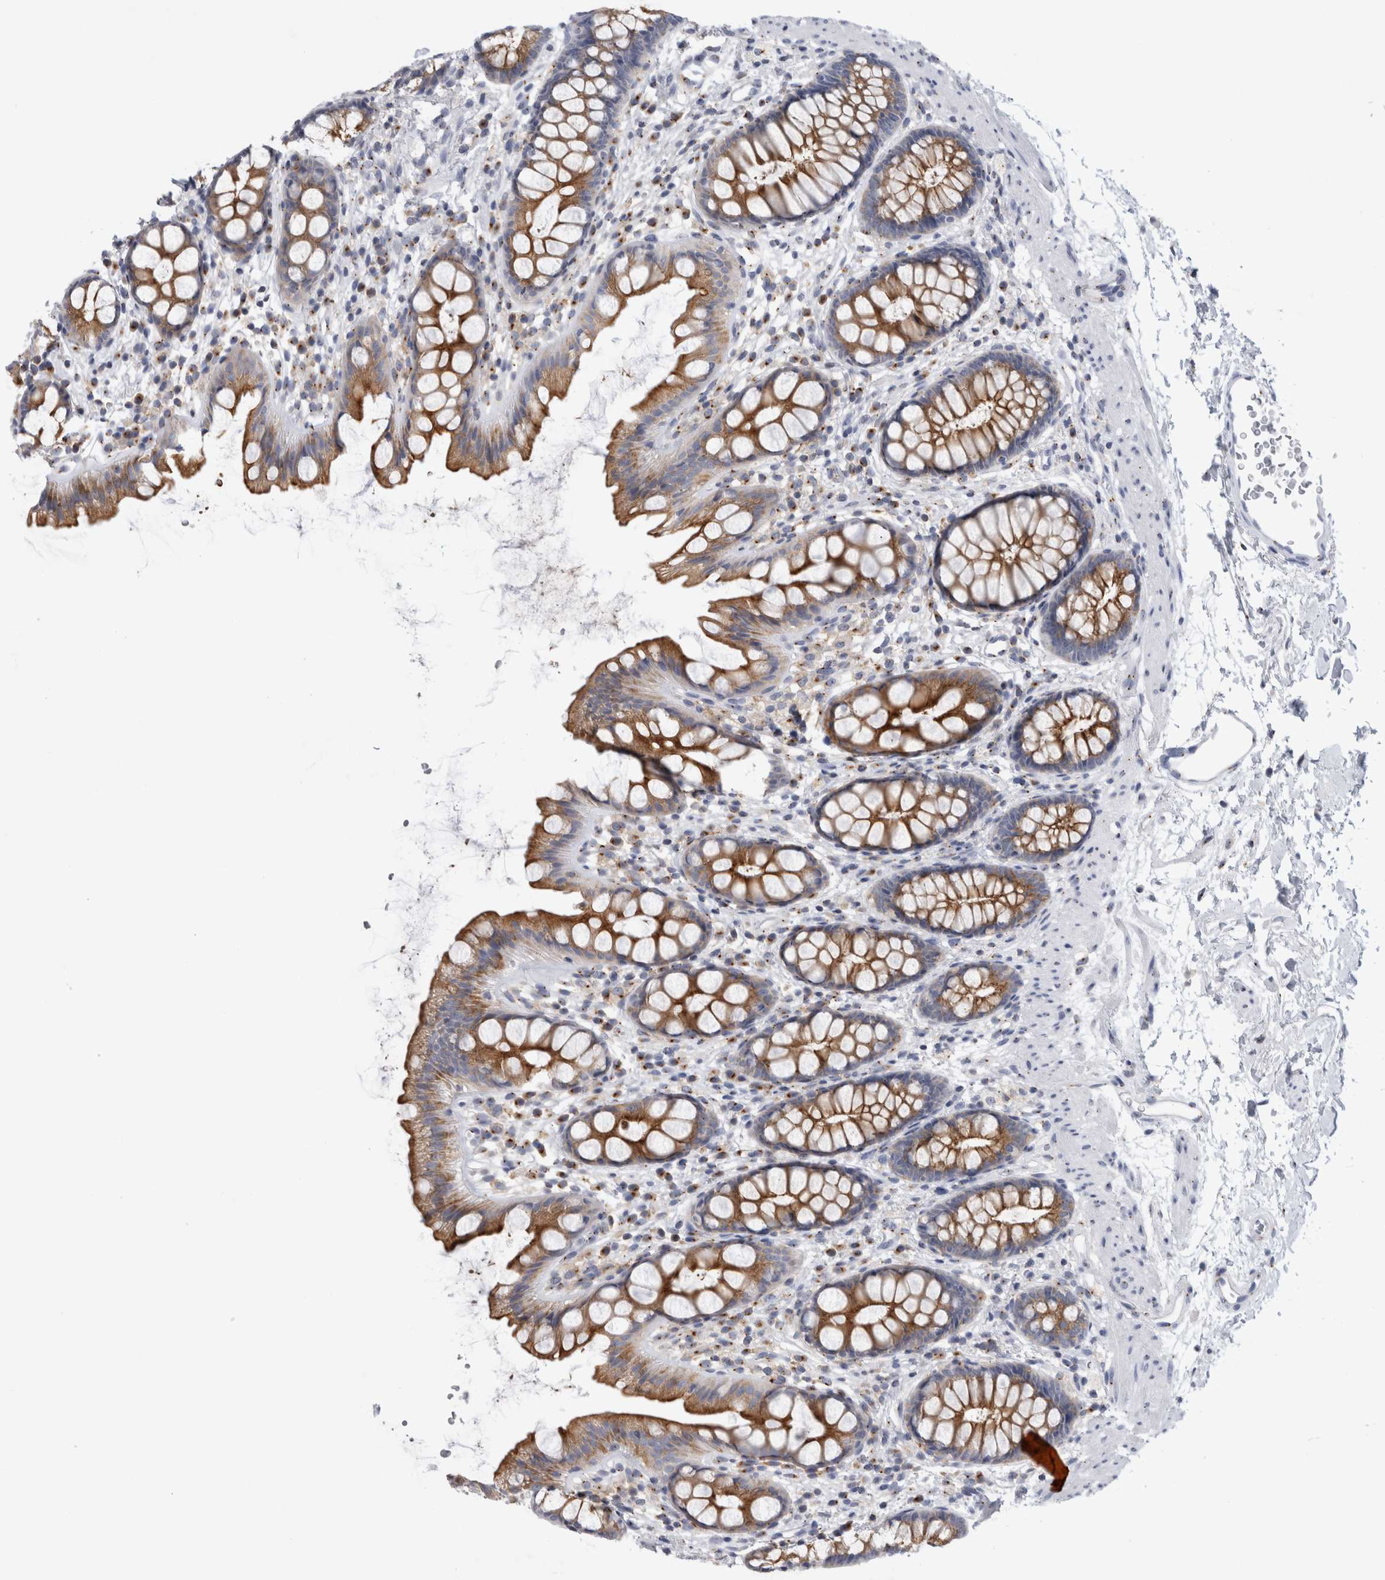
{"staining": {"intensity": "moderate", "quantity": ">75%", "location": "cytoplasmic/membranous"}, "tissue": "rectum", "cell_type": "Glandular cells", "image_type": "normal", "snomed": [{"axis": "morphology", "description": "Normal tissue, NOS"}, {"axis": "topography", "description": "Rectum"}], "caption": "Rectum stained with DAB (3,3'-diaminobenzidine) IHC demonstrates medium levels of moderate cytoplasmic/membranous staining in about >75% of glandular cells.", "gene": "AKAP9", "patient": {"sex": "female", "age": 65}}